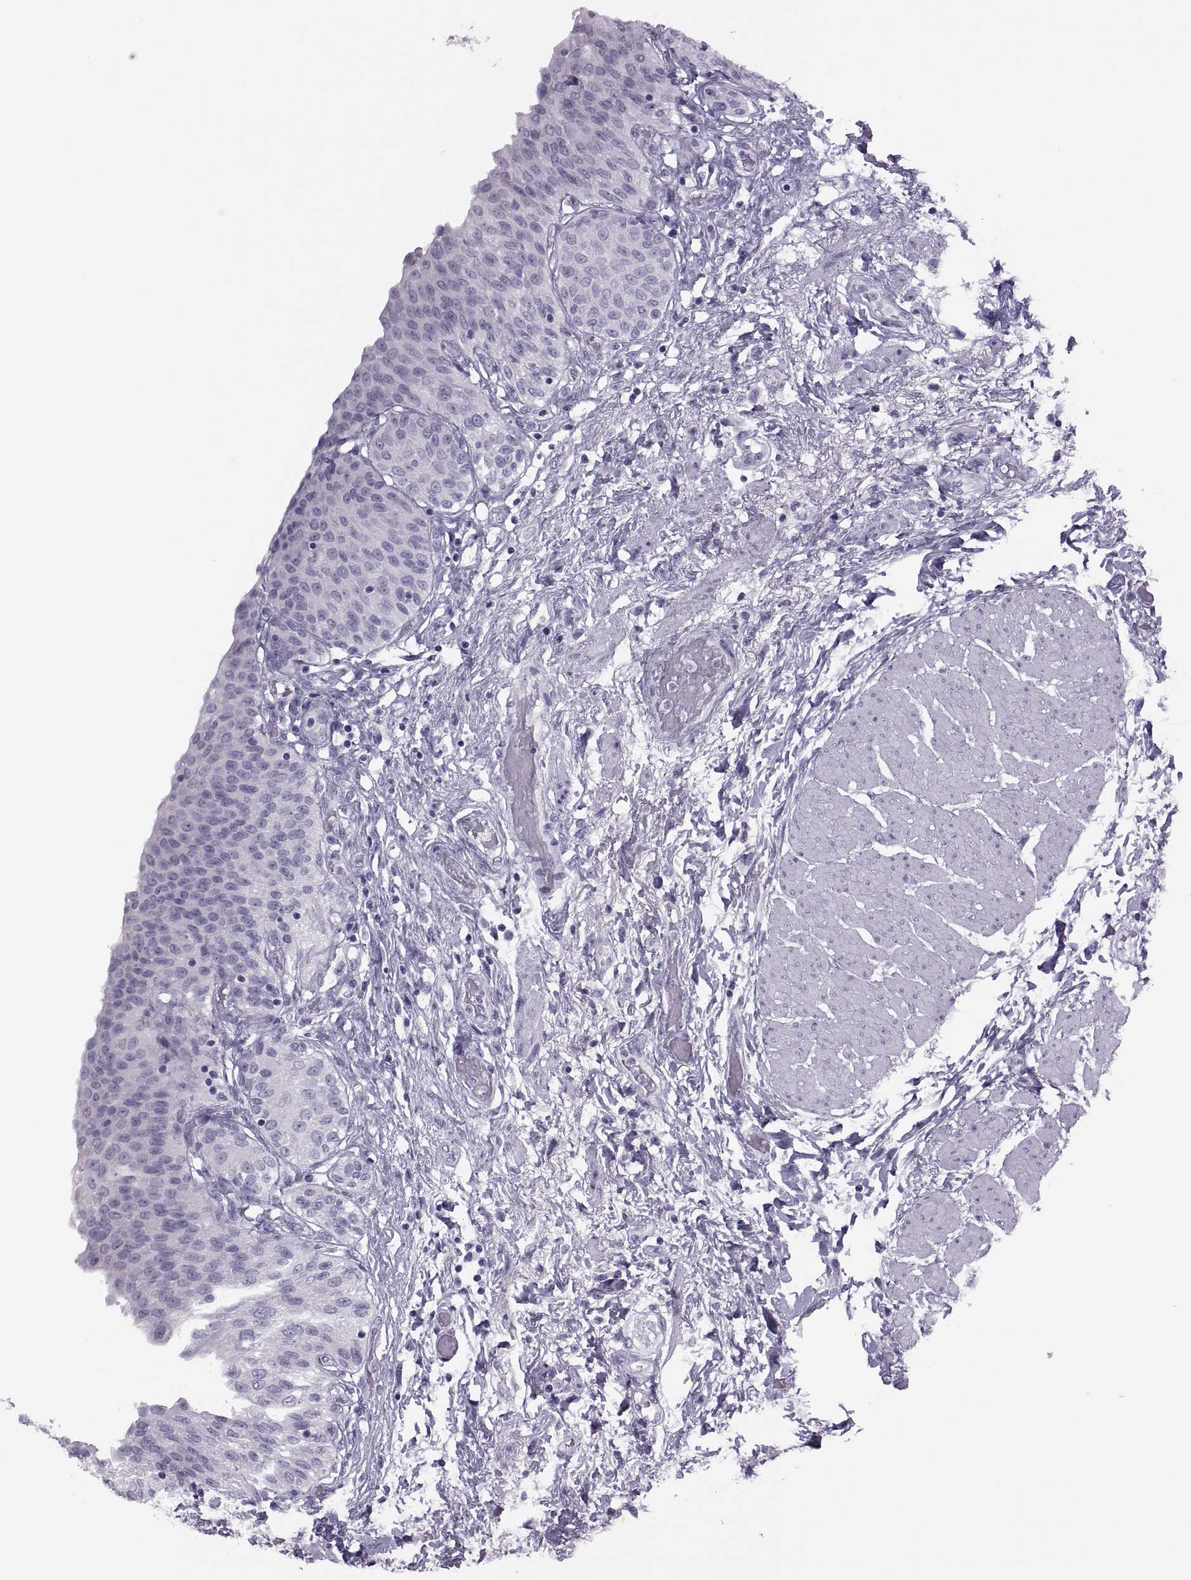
{"staining": {"intensity": "negative", "quantity": "none", "location": "none"}, "tissue": "urinary bladder", "cell_type": "Urothelial cells", "image_type": "normal", "snomed": [{"axis": "morphology", "description": "Normal tissue, NOS"}, {"axis": "morphology", "description": "Metaplasia, NOS"}, {"axis": "topography", "description": "Urinary bladder"}], "caption": "The immunohistochemistry (IHC) image has no significant staining in urothelial cells of urinary bladder. (IHC, brightfield microscopy, high magnification).", "gene": "FAM24A", "patient": {"sex": "male", "age": 68}}